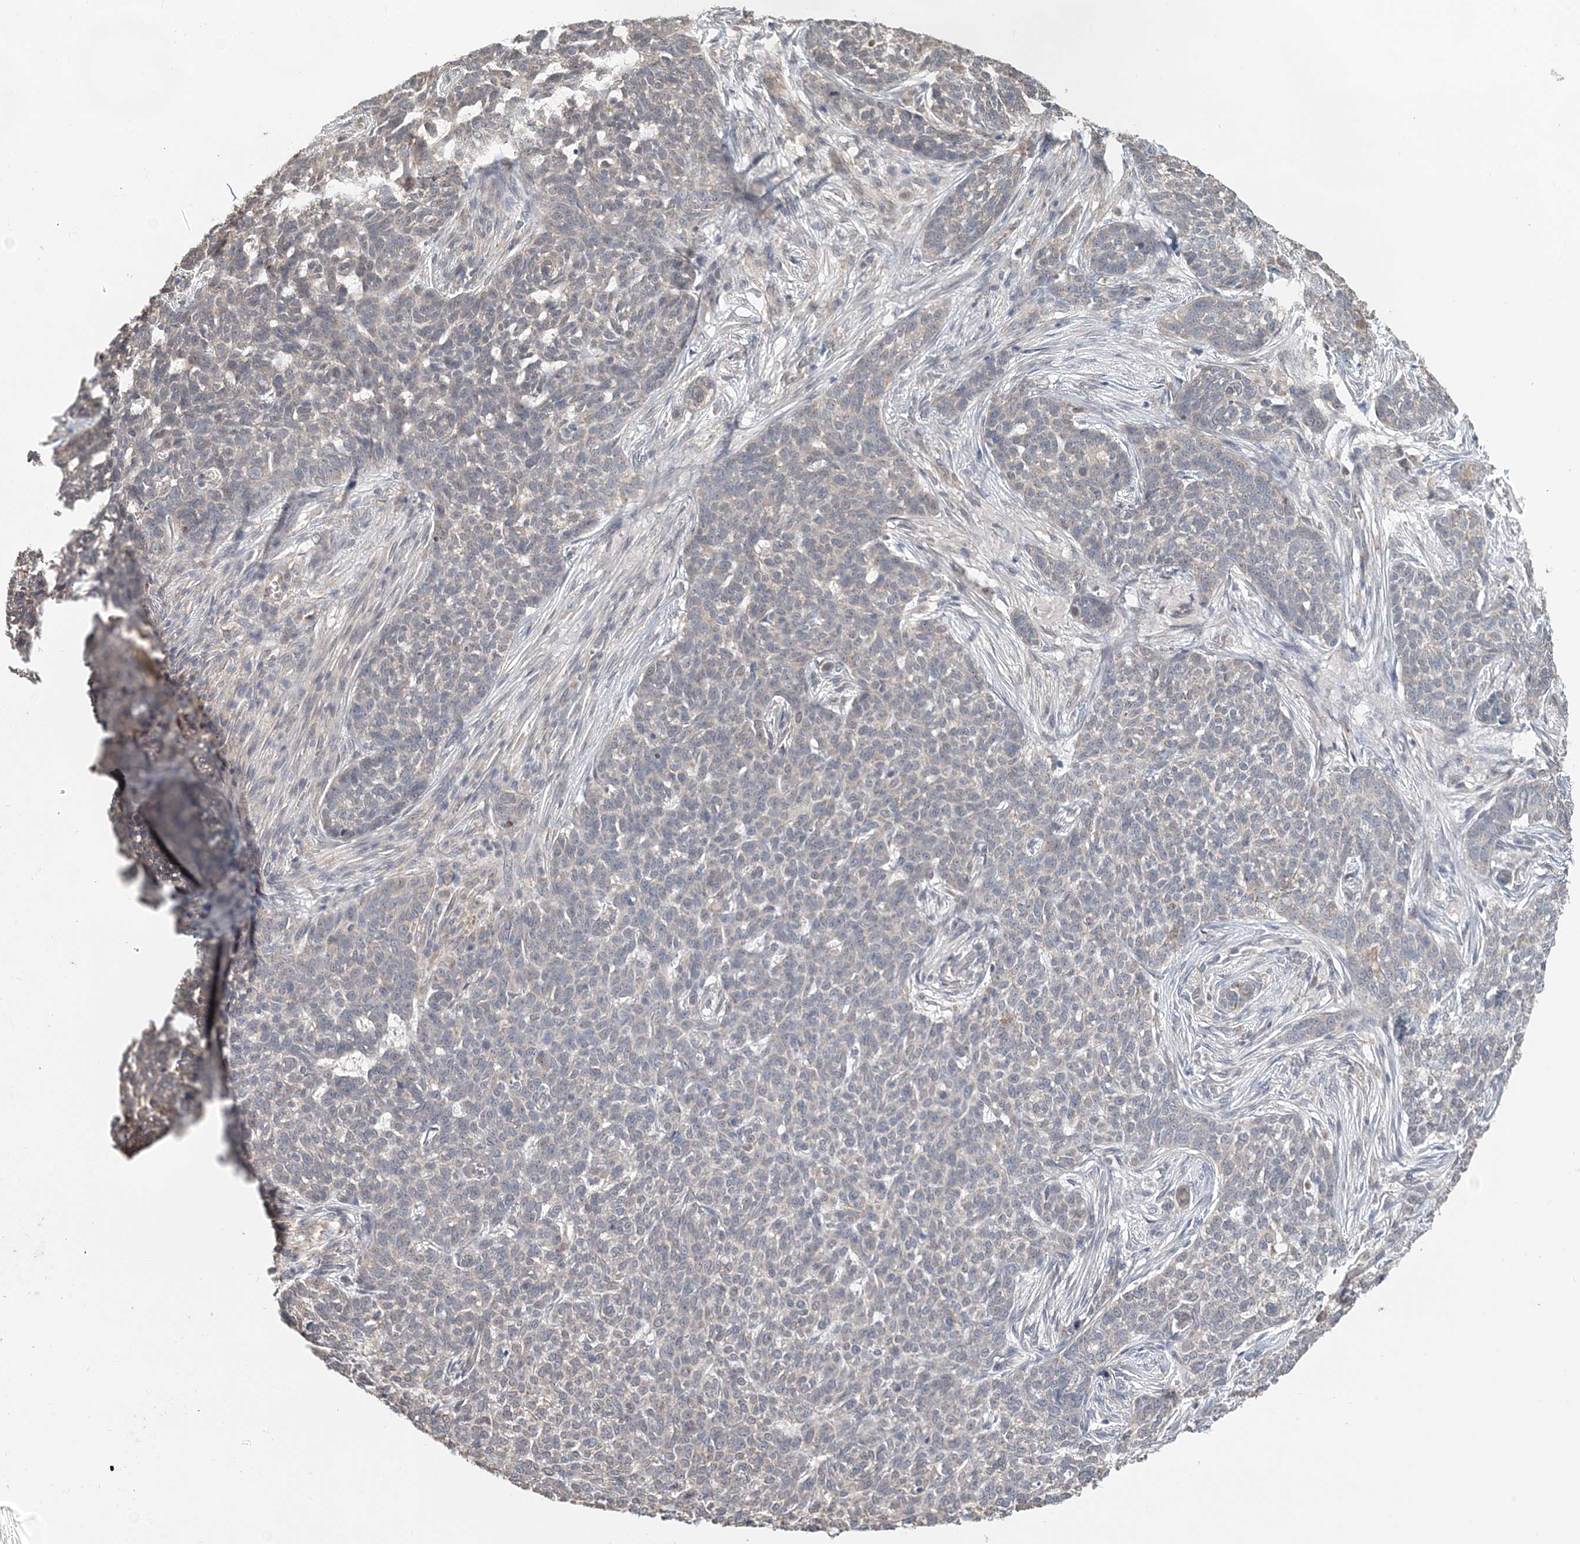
{"staining": {"intensity": "negative", "quantity": "none", "location": "none"}, "tissue": "skin cancer", "cell_type": "Tumor cells", "image_type": "cancer", "snomed": [{"axis": "morphology", "description": "Basal cell carcinoma"}, {"axis": "topography", "description": "Skin"}], "caption": "The immunohistochemistry (IHC) histopathology image has no significant staining in tumor cells of skin cancer tissue.", "gene": "FBXO38", "patient": {"sex": "male", "age": 85}}